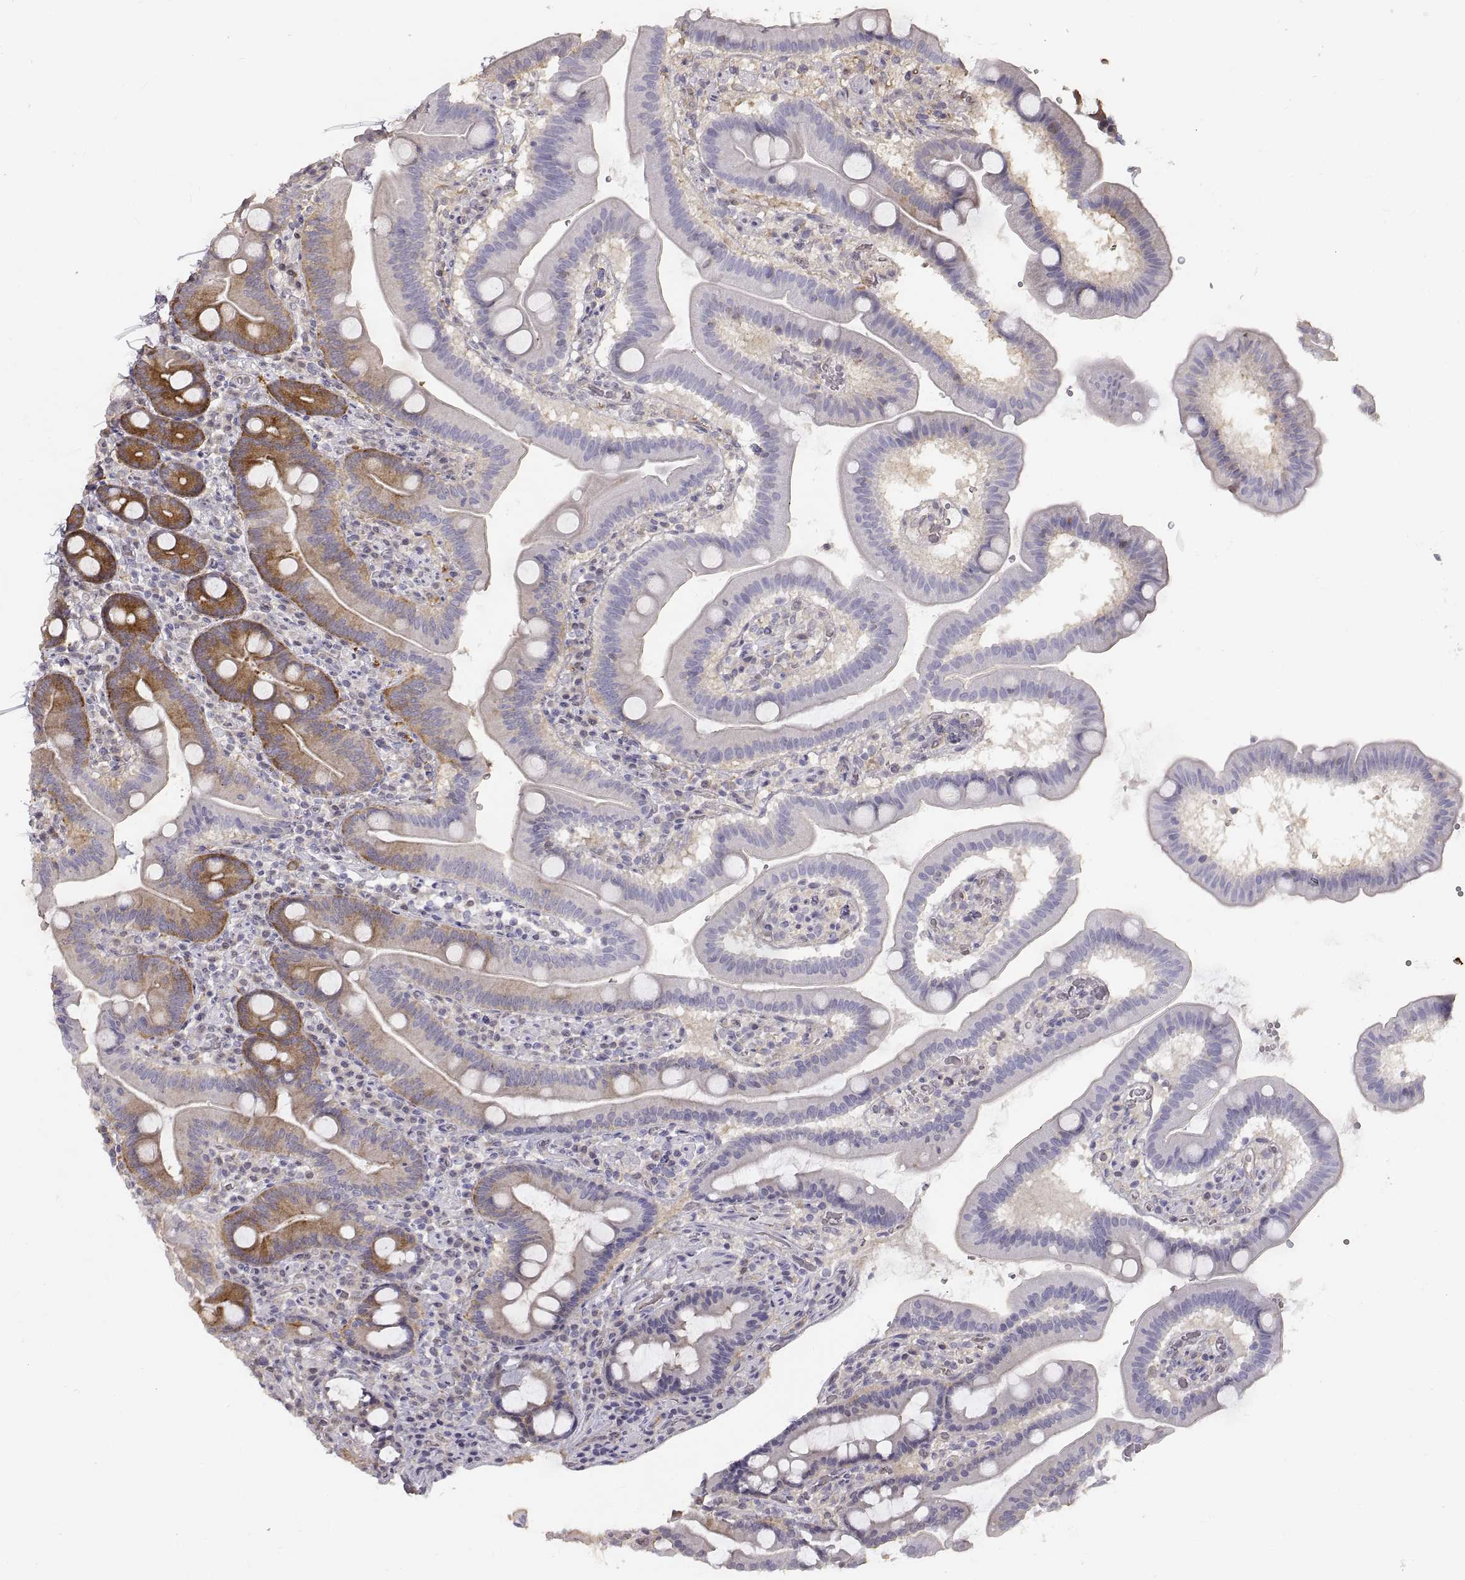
{"staining": {"intensity": "strong", "quantity": "<25%", "location": "cytoplasmic/membranous"}, "tissue": "duodenum", "cell_type": "Glandular cells", "image_type": "normal", "snomed": [{"axis": "morphology", "description": "Normal tissue, NOS"}, {"axis": "topography", "description": "Duodenum"}], "caption": "The immunohistochemical stain highlights strong cytoplasmic/membranous expression in glandular cells of benign duodenum. Using DAB (brown) and hematoxylin (blue) stains, captured at high magnification using brightfield microscopy.", "gene": "HSP90AB1", "patient": {"sex": "male", "age": 59}}